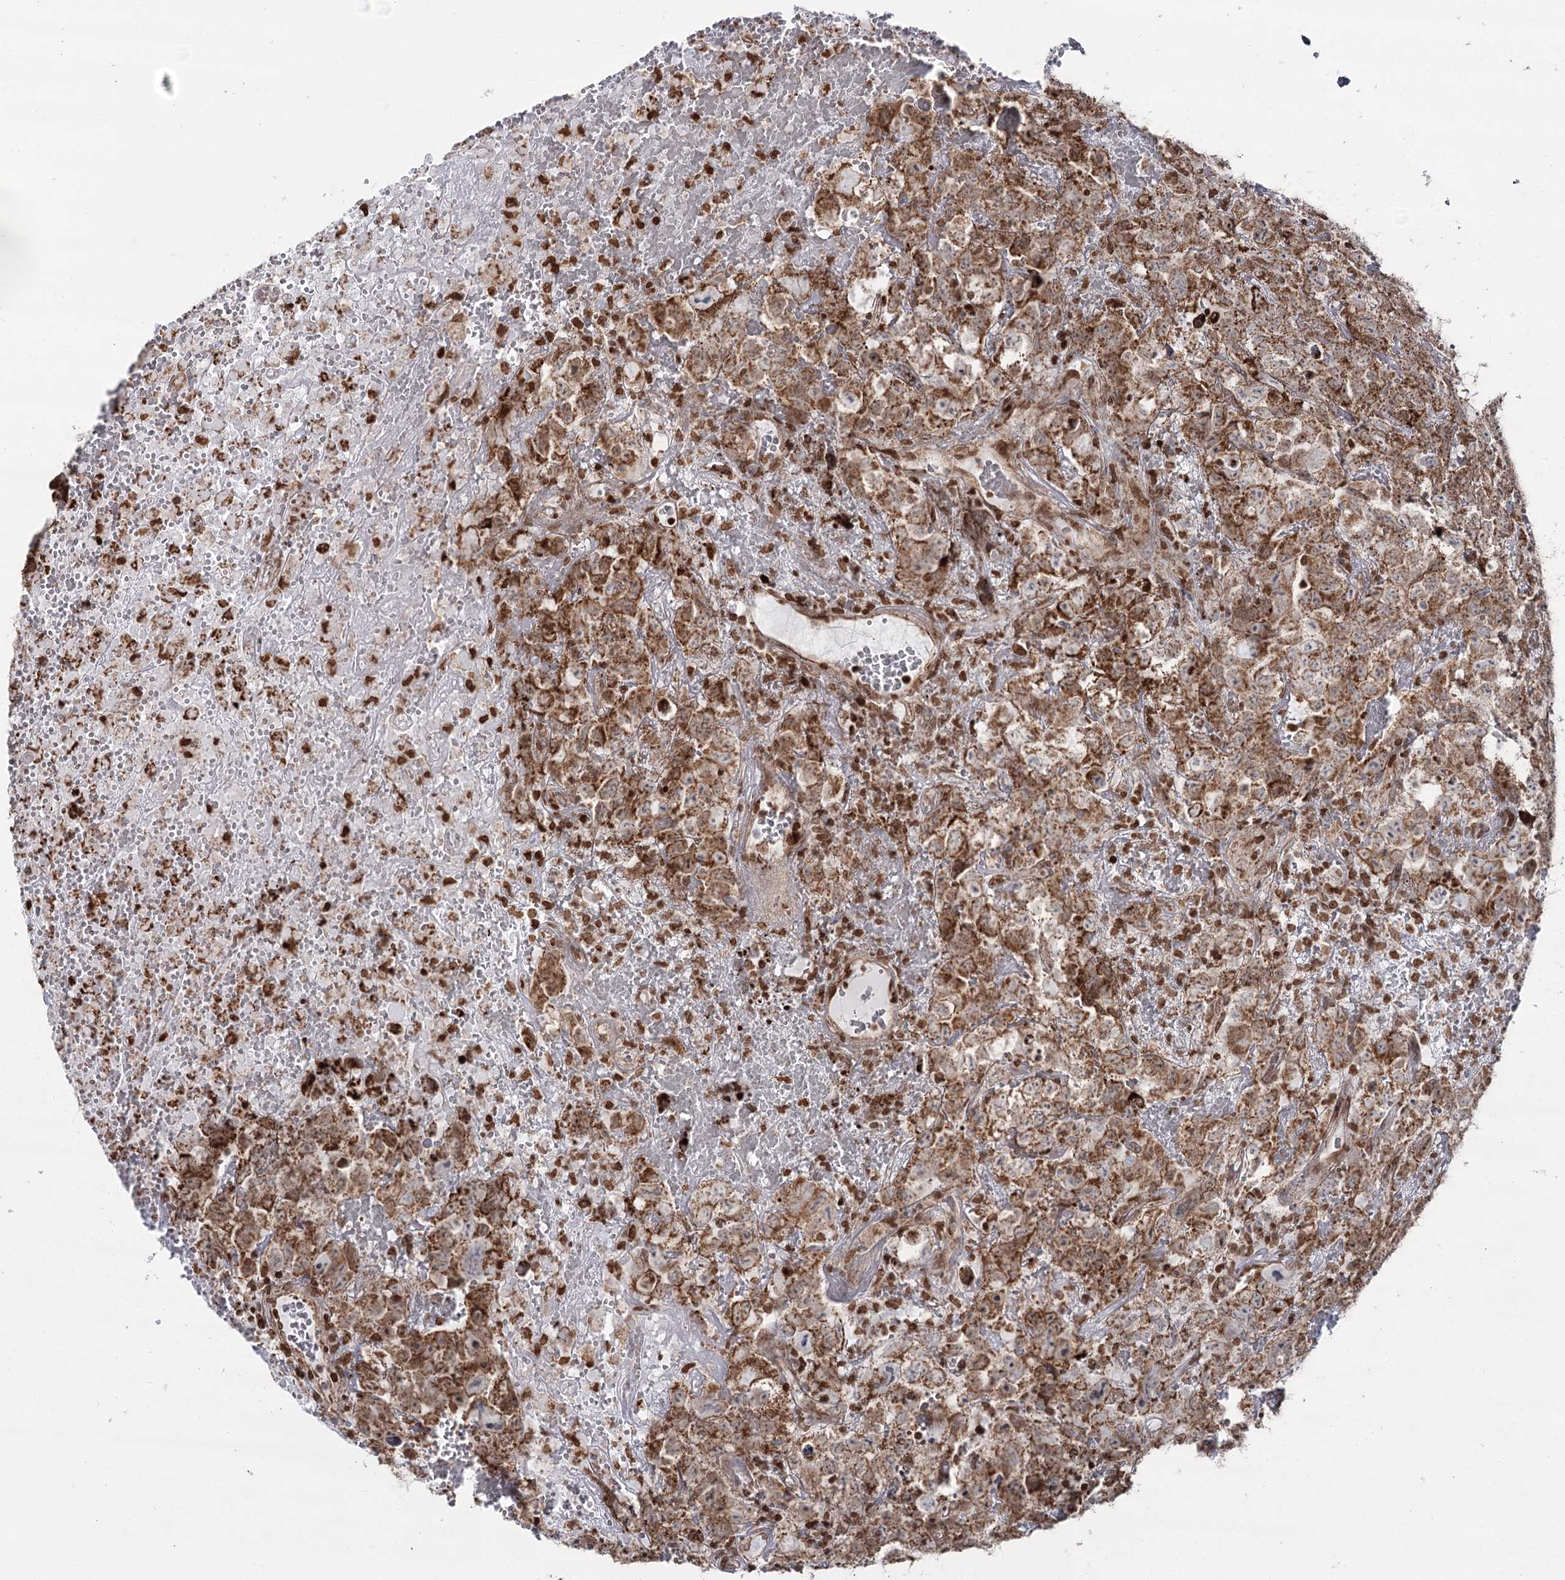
{"staining": {"intensity": "moderate", "quantity": ">75%", "location": "cytoplasmic/membranous,nuclear"}, "tissue": "testis cancer", "cell_type": "Tumor cells", "image_type": "cancer", "snomed": [{"axis": "morphology", "description": "Carcinoma, Embryonal, NOS"}, {"axis": "topography", "description": "Testis"}], "caption": "This photomicrograph exhibits embryonal carcinoma (testis) stained with IHC to label a protein in brown. The cytoplasmic/membranous and nuclear of tumor cells show moderate positivity for the protein. Nuclei are counter-stained blue.", "gene": "PDHX", "patient": {"sex": "male", "age": 45}}